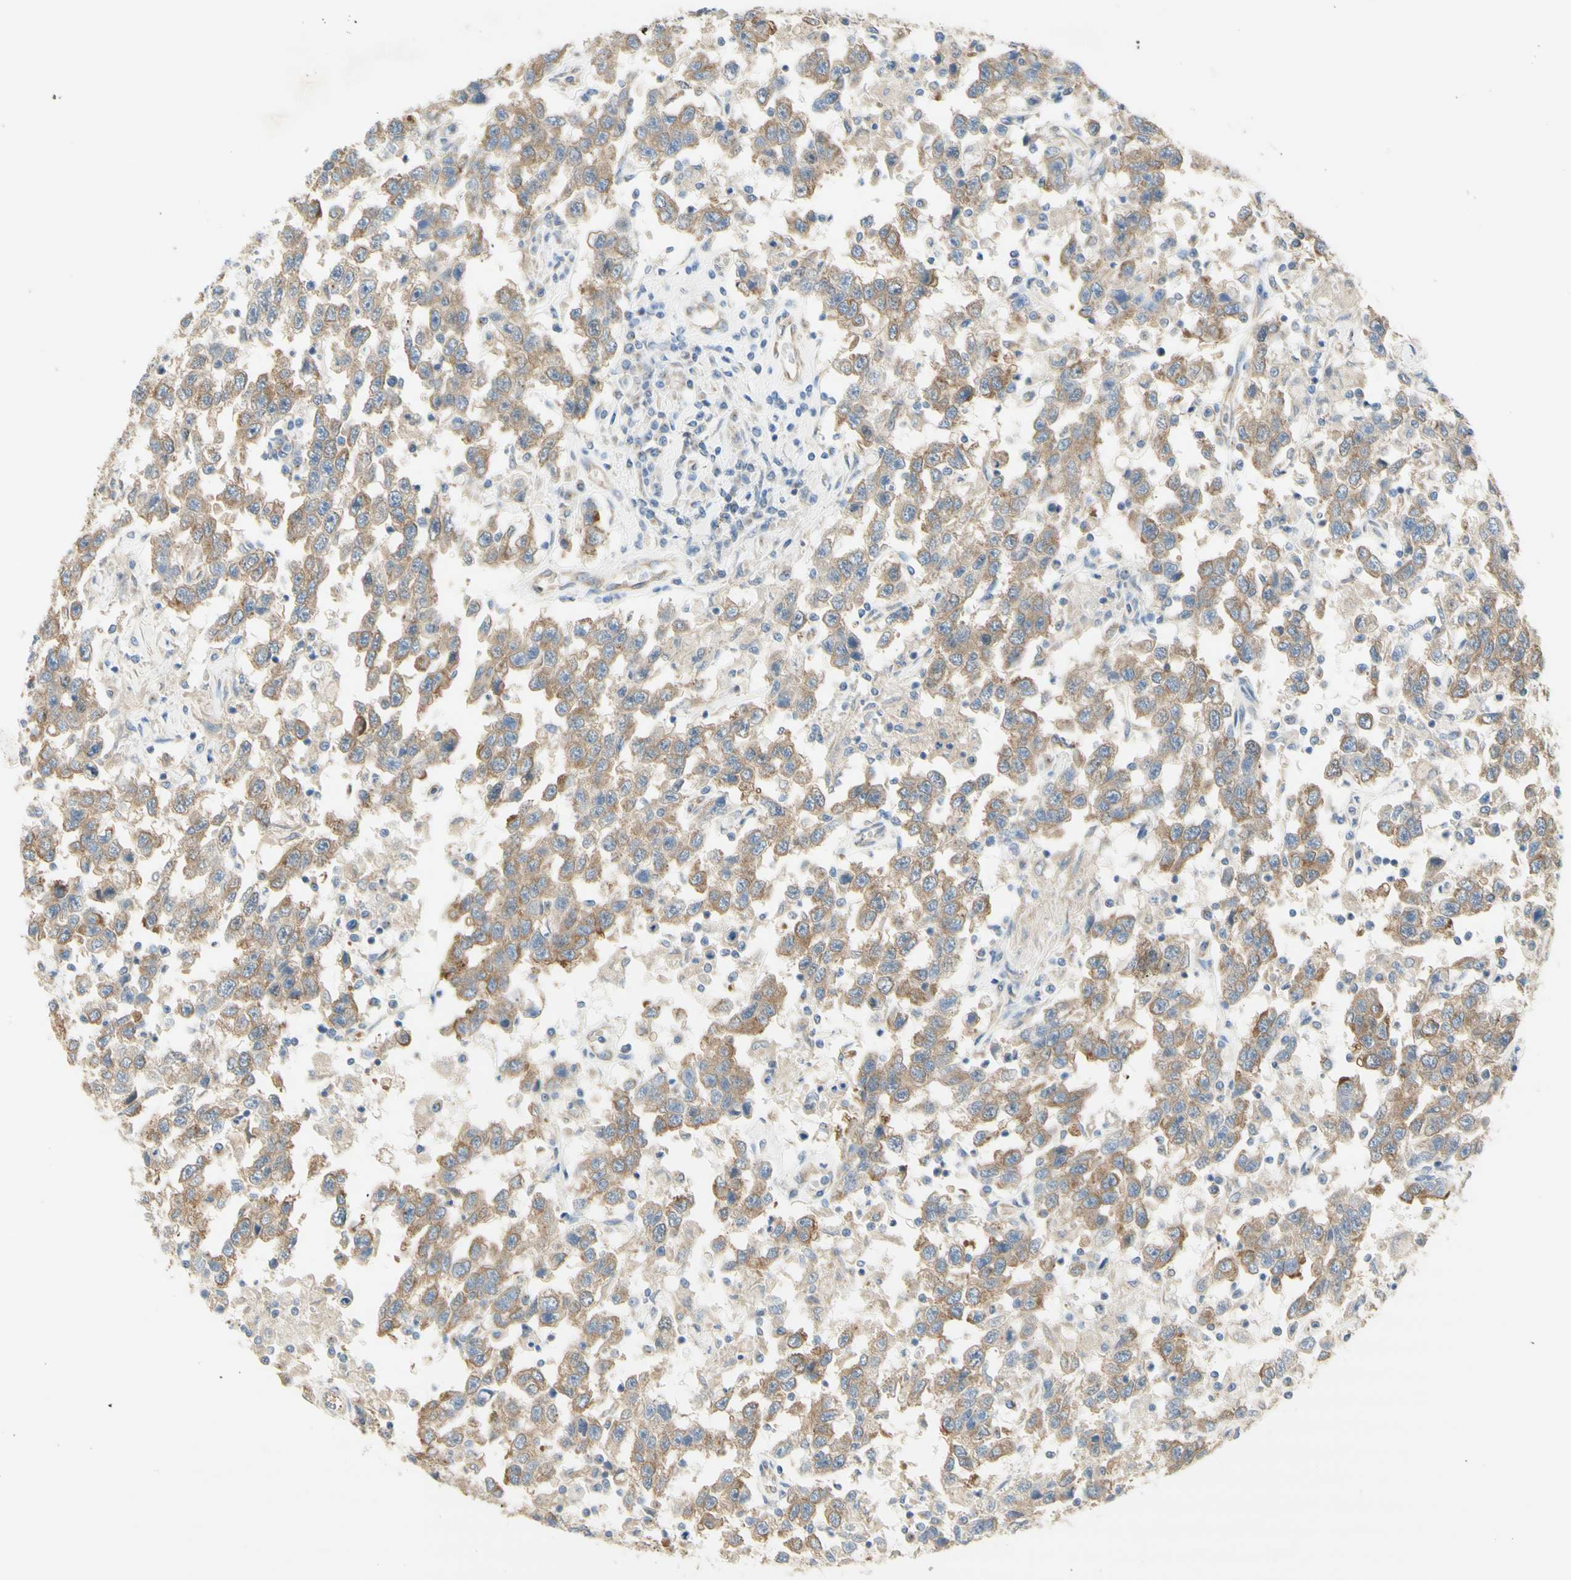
{"staining": {"intensity": "moderate", "quantity": ">75%", "location": "cytoplasmic/membranous"}, "tissue": "testis cancer", "cell_type": "Tumor cells", "image_type": "cancer", "snomed": [{"axis": "morphology", "description": "Seminoma, NOS"}, {"axis": "topography", "description": "Testis"}], "caption": "A high-resolution photomicrograph shows IHC staining of testis cancer (seminoma), which reveals moderate cytoplasmic/membranous positivity in approximately >75% of tumor cells.", "gene": "DYNC1H1", "patient": {"sex": "male", "age": 41}}